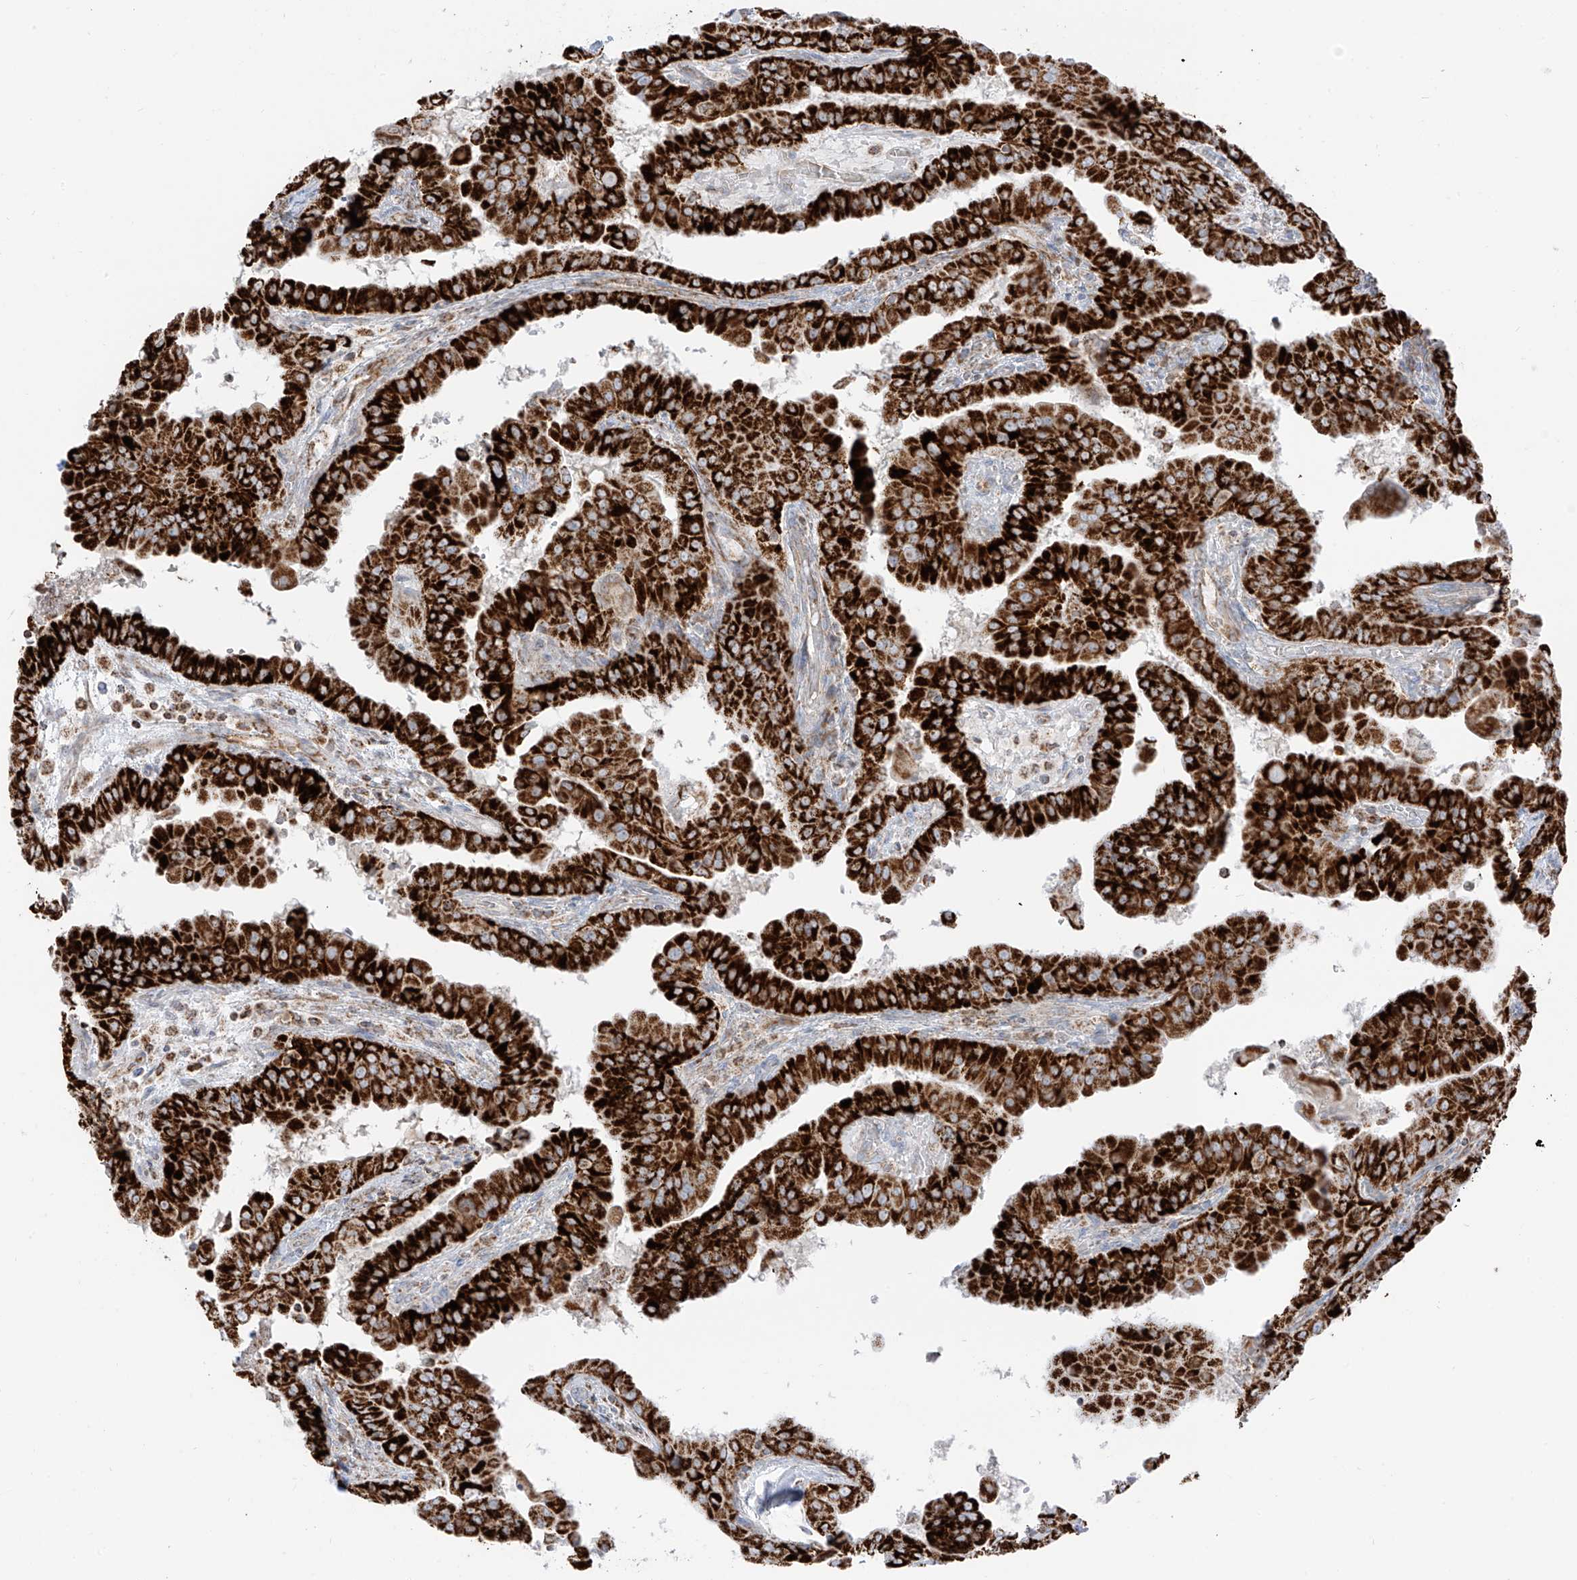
{"staining": {"intensity": "strong", "quantity": ">75%", "location": "cytoplasmic/membranous"}, "tissue": "thyroid cancer", "cell_type": "Tumor cells", "image_type": "cancer", "snomed": [{"axis": "morphology", "description": "Papillary adenocarcinoma, NOS"}, {"axis": "topography", "description": "Thyroid gland"}], "caption": "Approximately >75% of tumor cells in human papillary adenocarcinoma (thyroid) demonstrate strong cytoplasmic/membranous protein expression as visualized by brown immunohistochemical staining.", "gene": "ETHE1", "patient": {"sex": "male", "age": 33}}